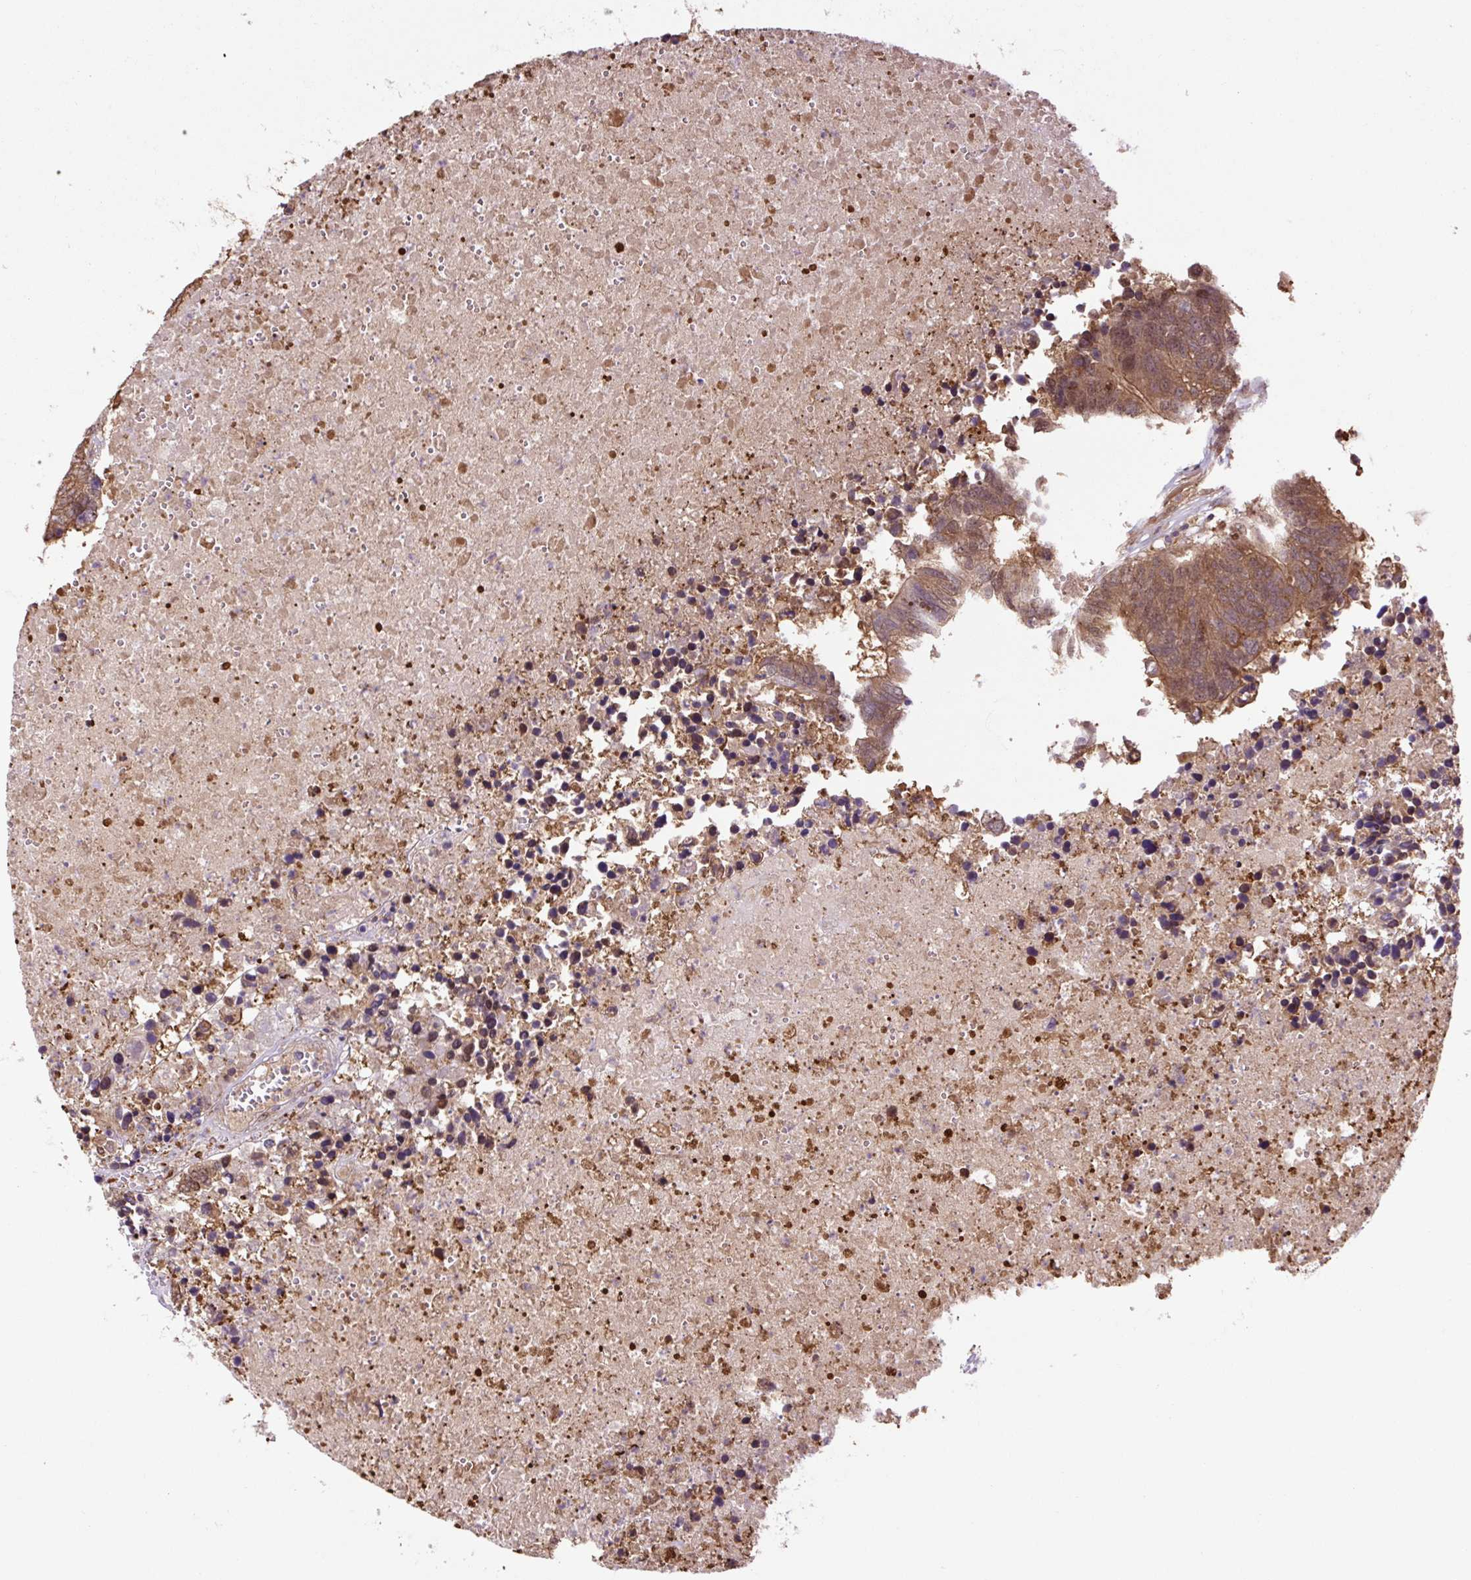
{"staining": {"intensity": "moderate", "quantity": ">75%", "location": "cytoplasmic/membranous"}, "tissue": "colorectal cancer", "cell_type": "Tumor cells", "image_type": "cancer", "snomed": [{"axis": "morphology", "description": "Adenocarcinoma, NOS"}, {"axis": "topography", "description": "Colon"}], "caption": "Tumor cells exhibit medium levels of moderate cytoplasmic/membranous staining in about >75% of cells in human adenocarcinoma (colorectal).", "gene": "TPT1", "patient": {"sex": "female", "age": 48}}